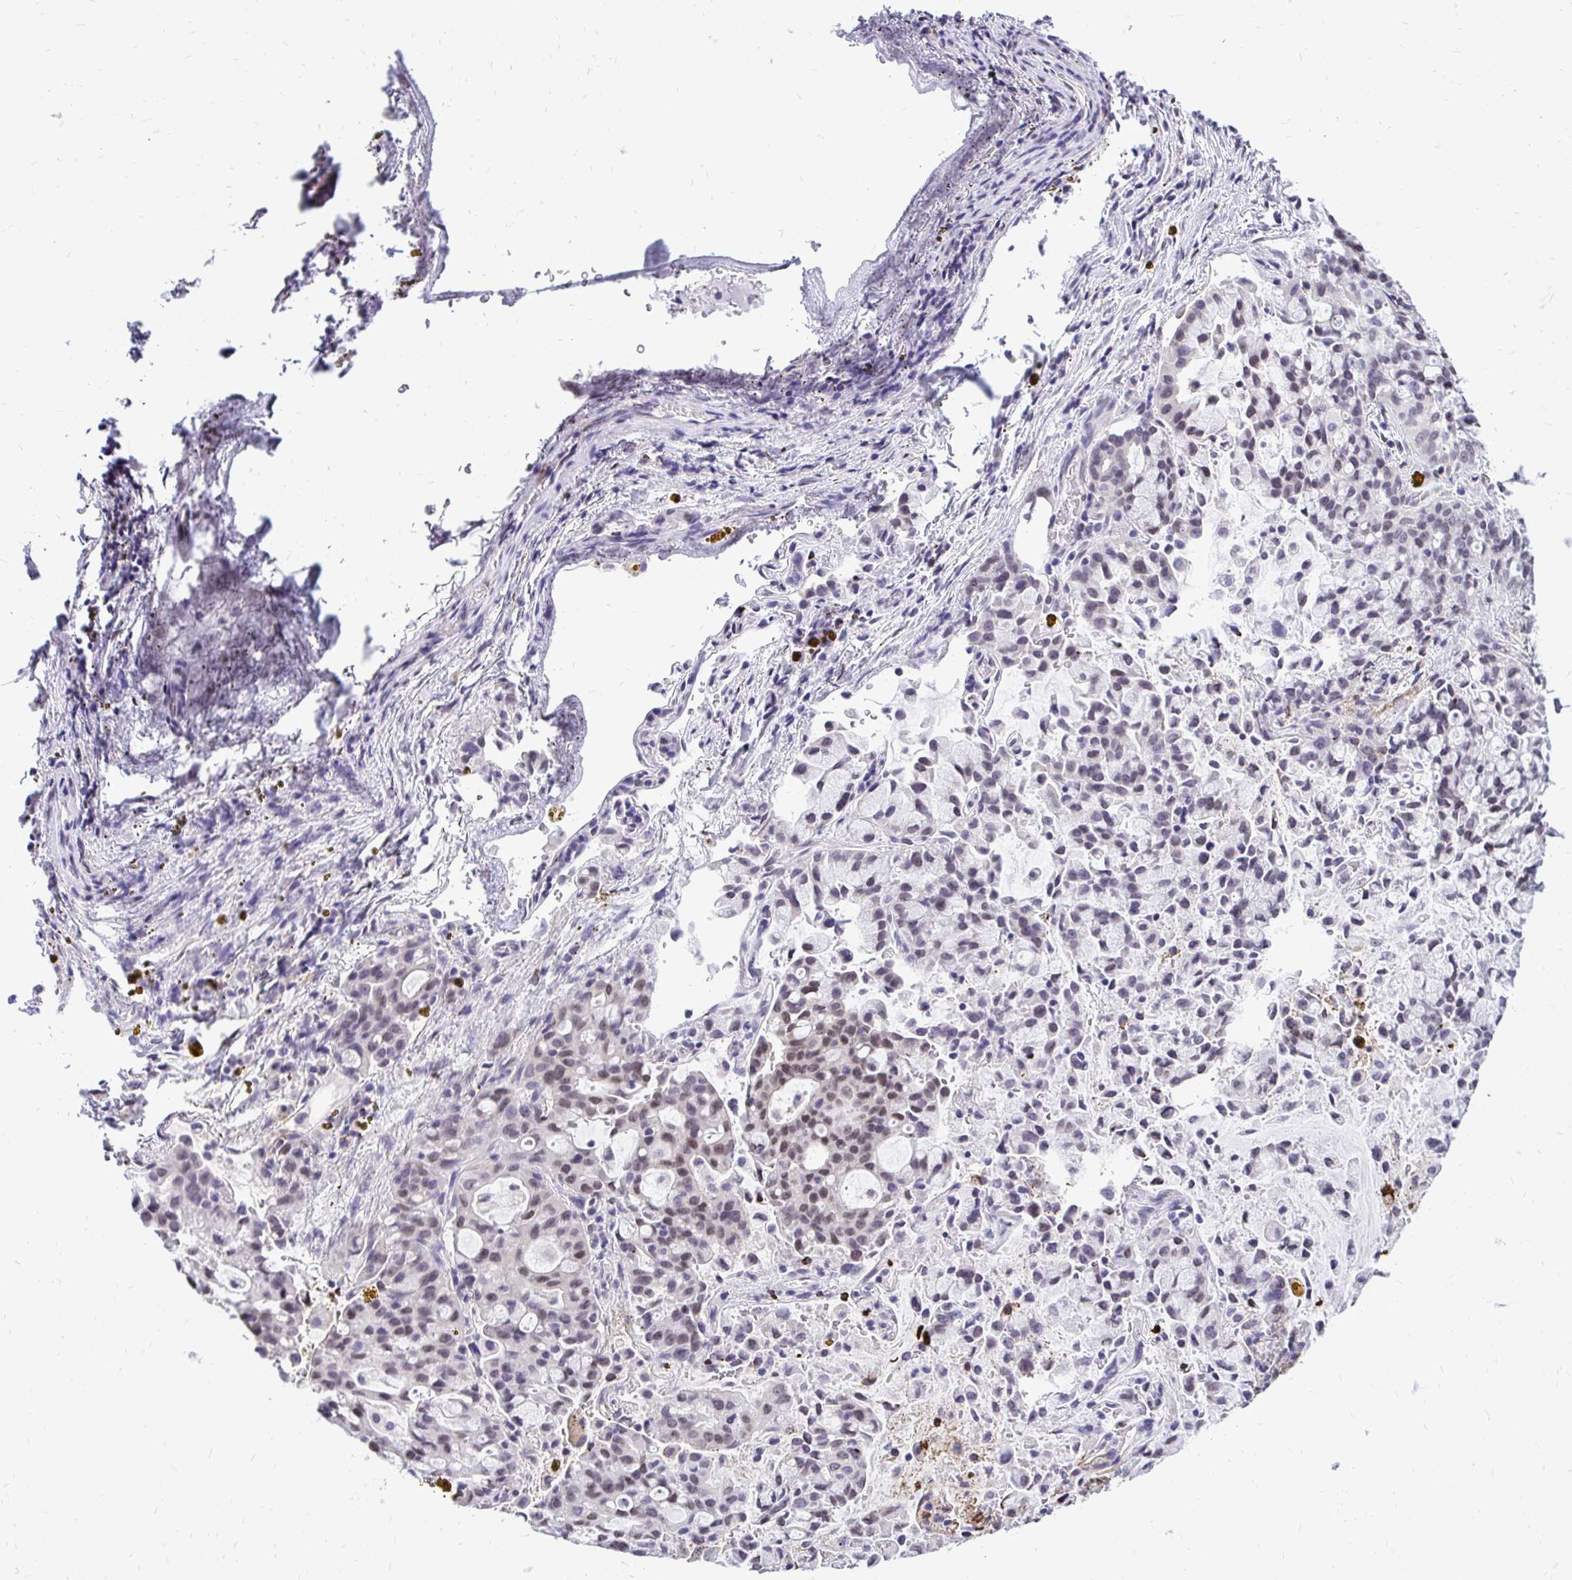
{"staining": {"intensity": "weak", "quantity": "<25%", "location": "nuclear"}, "tissue": "lung cancer", "cell_type": "Tumor cells", "image_type": "cancer", "snomed": [{"axis": "morphology", "description": "Adenocarcinoma, NOS"}, {"axis": "topography", "description": "Lung"}], "caption": "Tumor cells are negative for protein expression in human adenocarcinoma (lung).", "gene": "BANF1", "patient": {"sex": "female", "age": 44}}